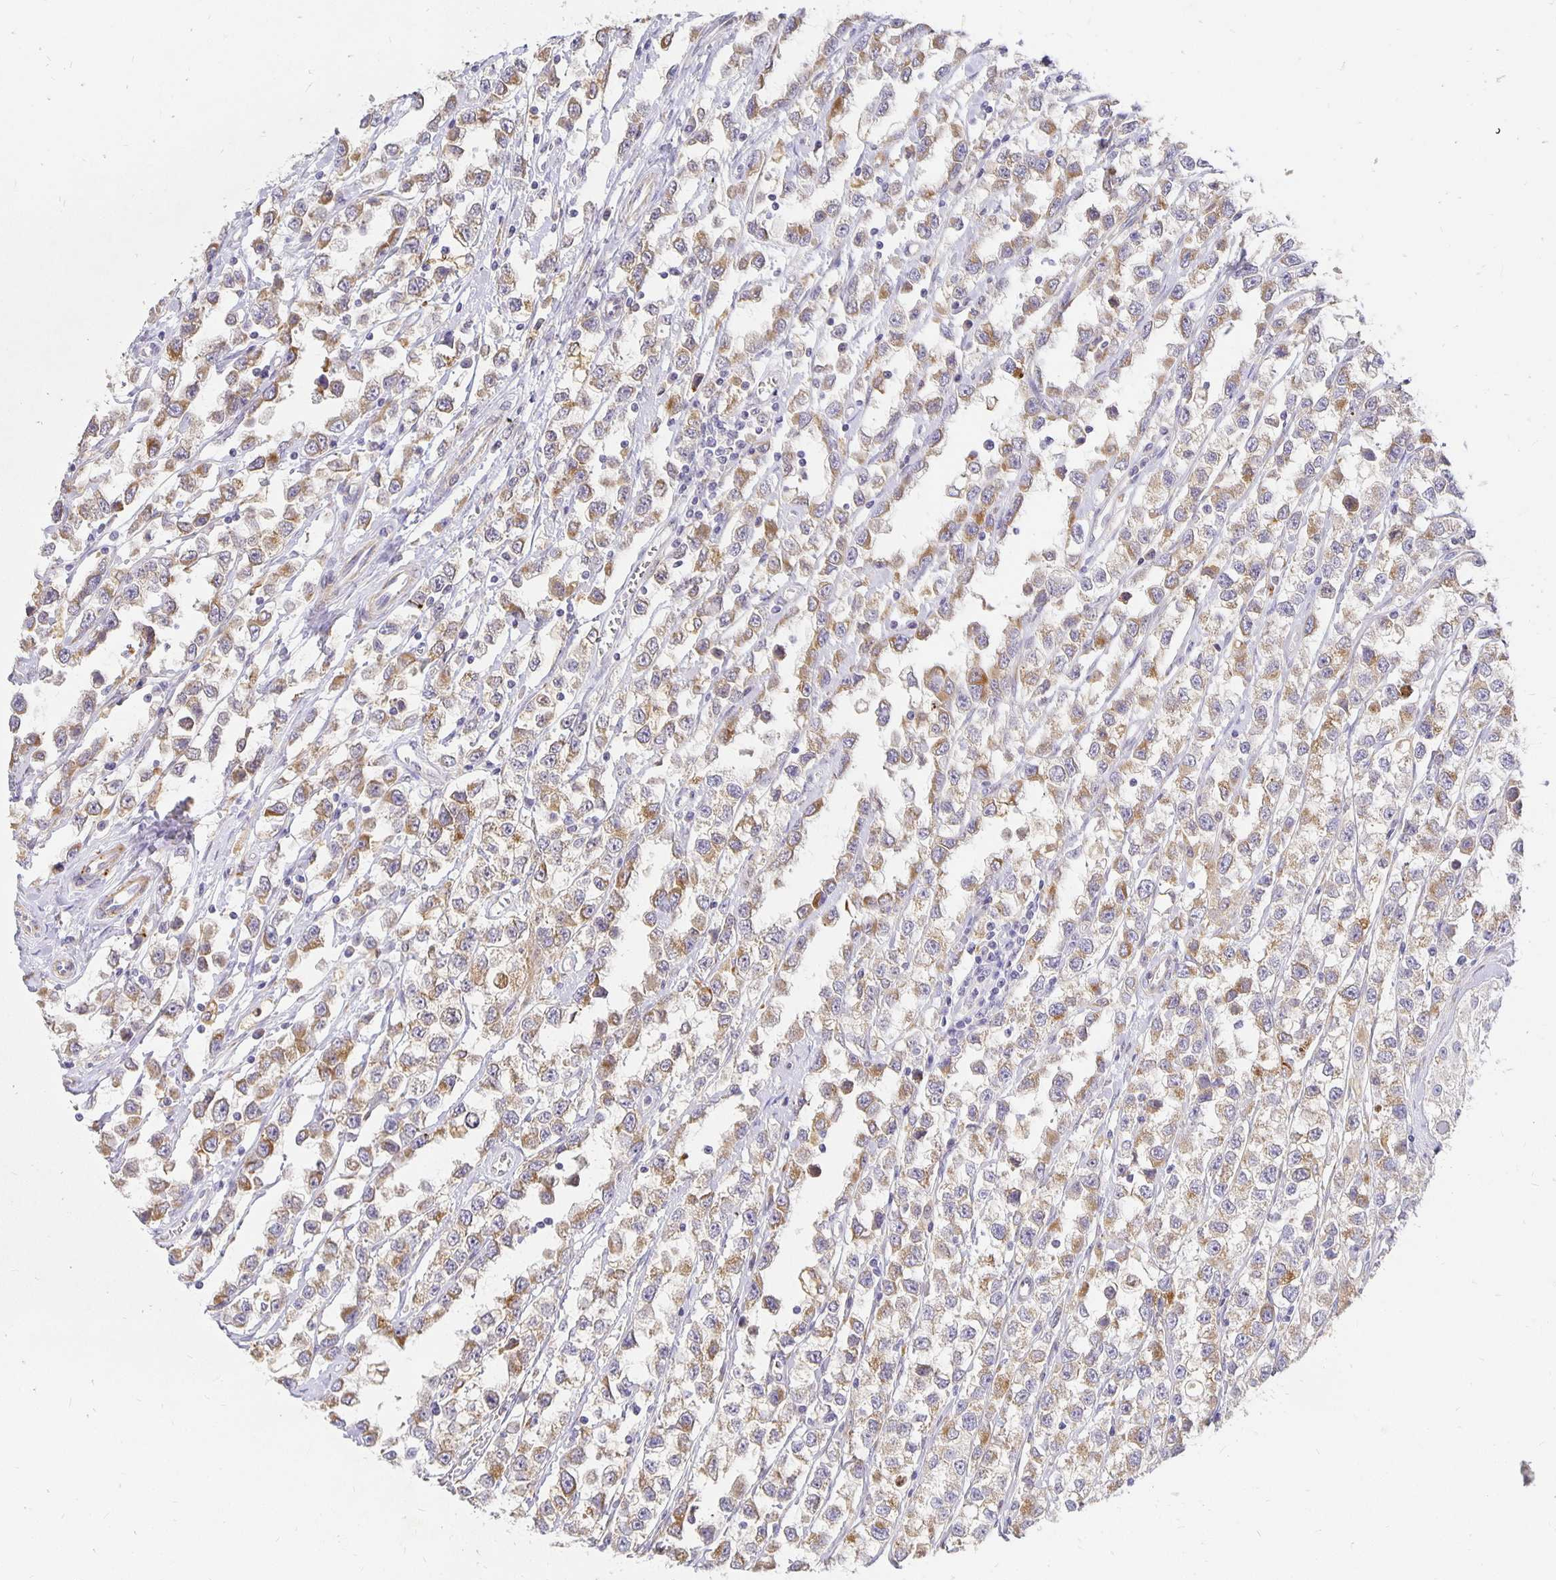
{"staining": {"intensity": "moderate", "quantity": ">75%", "location": "cytoplasmic/membranous"}, "tissue": "testis cancer", "cell_type": "Tumor cells", "image_type": "cancer", "snomed": [{"axis": "morphology", "description": "Seminoma, NOS"}, {"axis": "topography", "description": "Testis"}], "caption": "Immunohistochemical staining of testis cancer reveals medium levels of moderate cytoplasmic/membranous protein positivity in approximately >75% of tumor cells.", "gene": "PLOD1", "patient": {"sex": "male", "age": 34}}